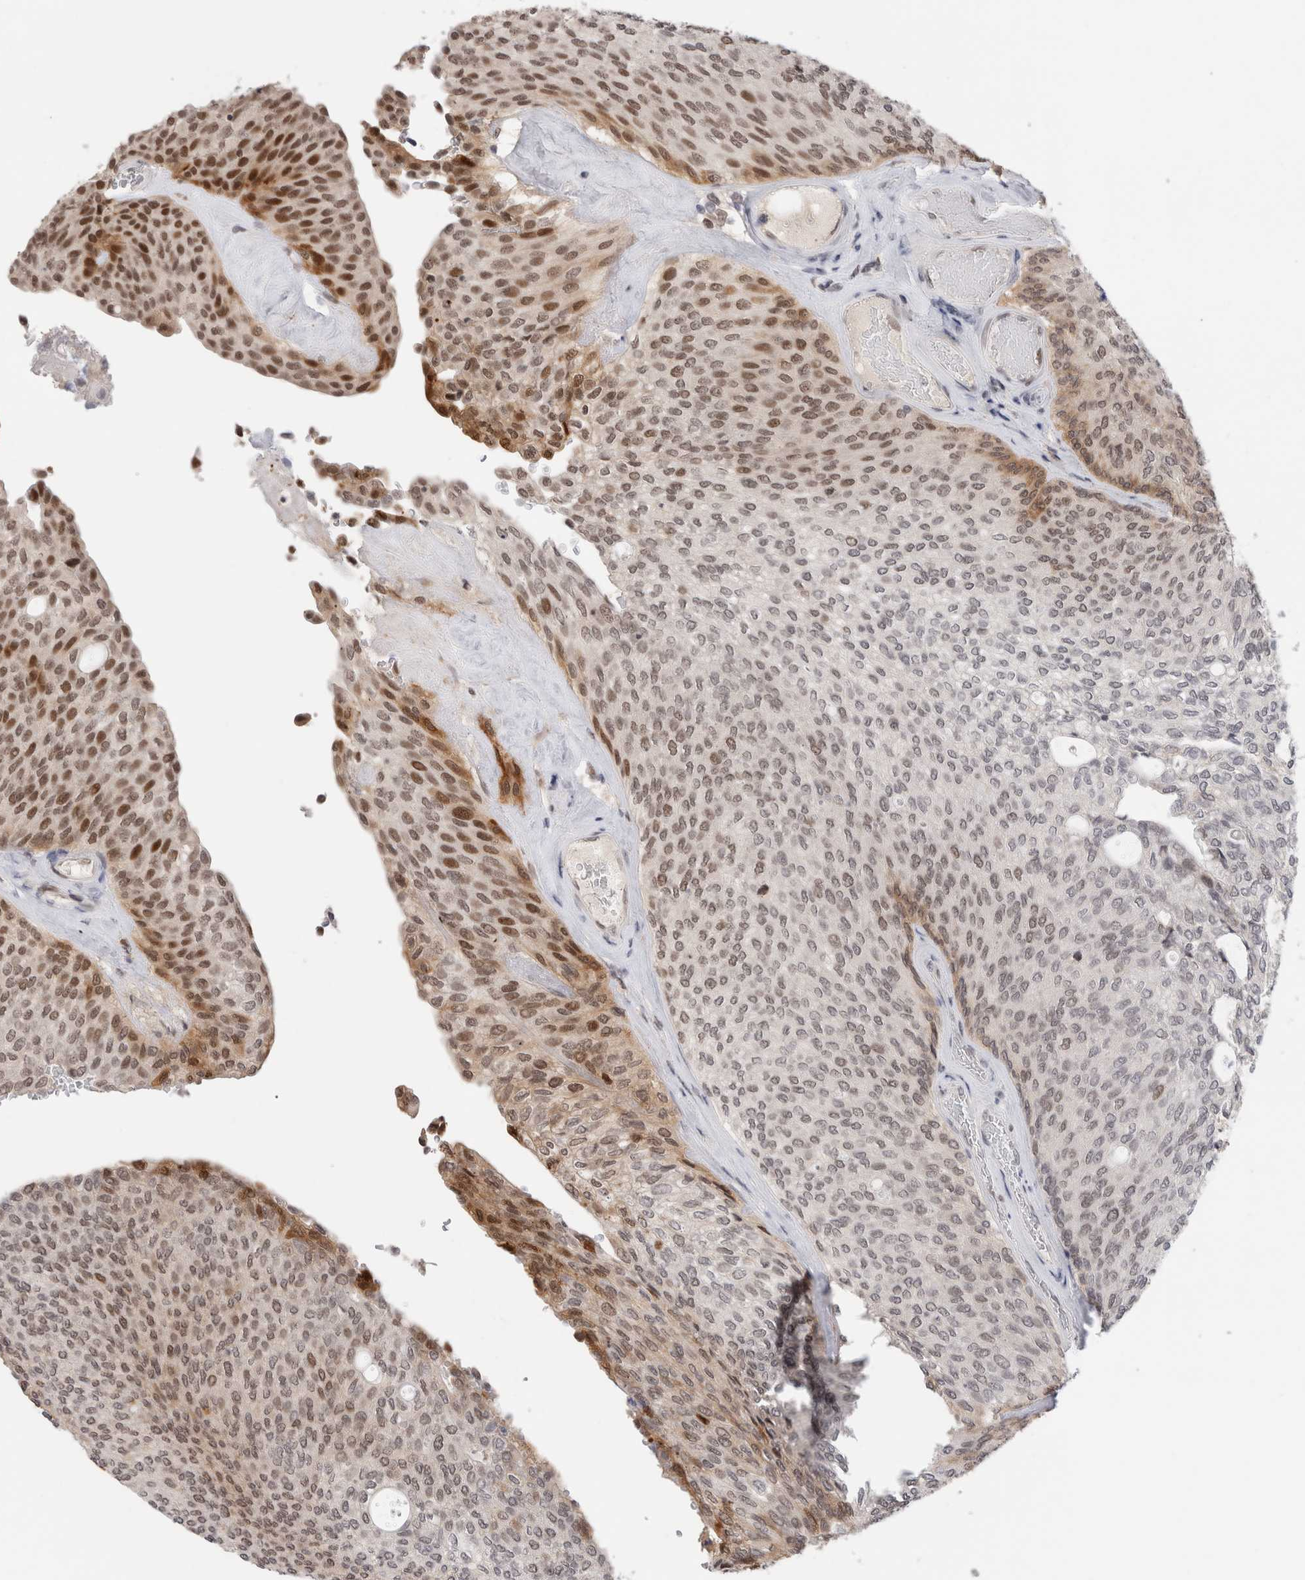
{"staining": {"intensity": "strong", "quantity": "<25%", "location": "nuclear"}, "tissue": "urothelial cancer", "cell_type": "Tumor cells", "image_type": "cancer", "snomed": [{"axis": "morphology", "description": "Urothelial carcinoma, Low grade"}, {"axis": "topography", "description": "Urinary bladder"}], "caption": "The image demonstrates immunohistochemical staining of urothelial carcinoma (low-grade). There is strong nuclear staining is appreciated in about <25% of tumor cells.", "gene": "ZNF521", "patient": {"sex": "female", "age": 79}}